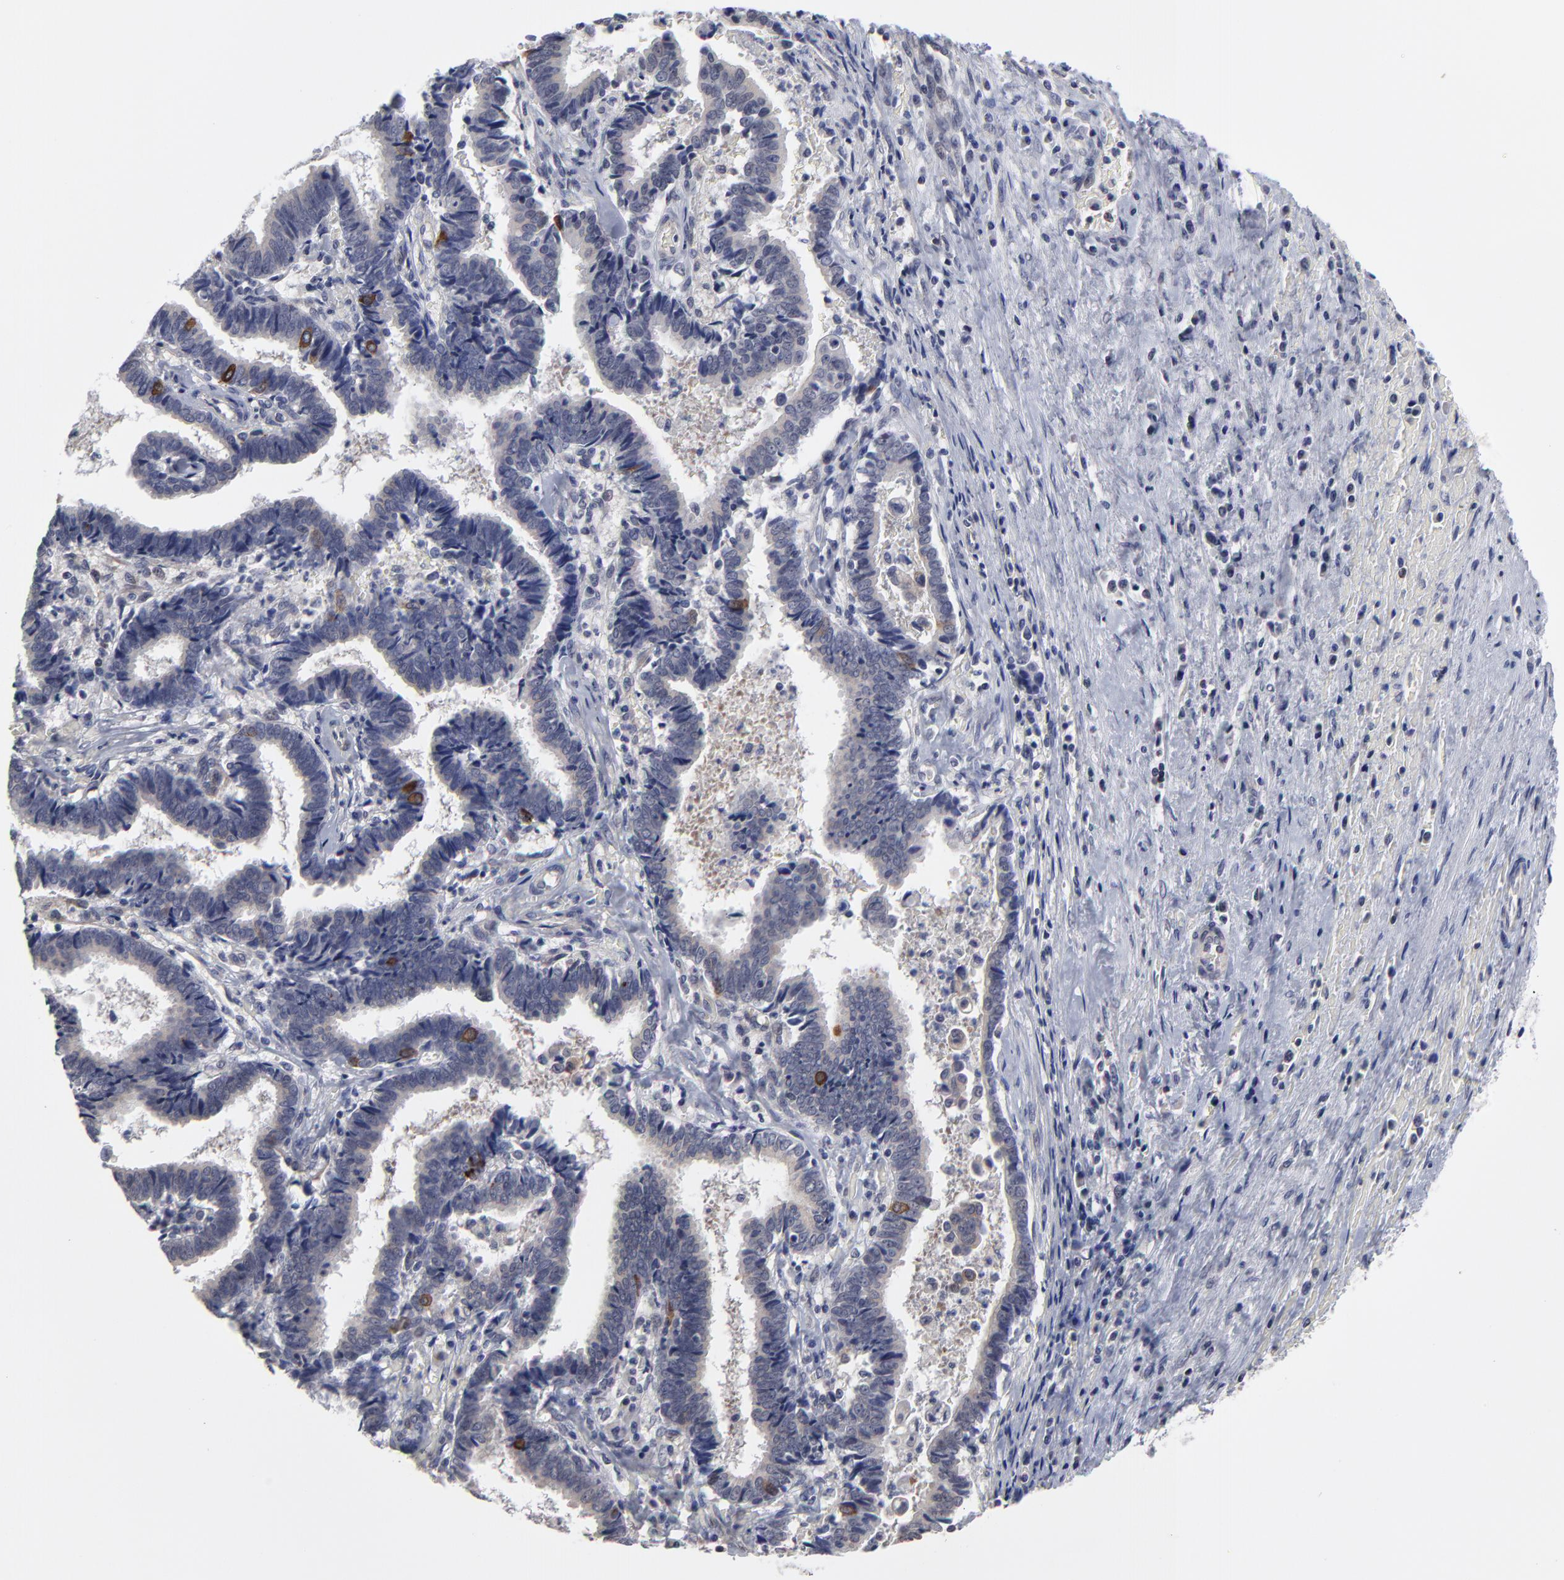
{"staining": {"intensity": "strong", "quantity": "<25%", "location": "cytoplasmic/membranous"}, "tissue": "liver cancer", "cell_type": "Tumor cells", "image_type": "cancer", "snomed": [{"axis": "morphology", "description": "Cholangiocarcinoma"}, {"axis": "topography", "description": "Liver"}], "caption": "Immunohistochemical staining of human liver cholangiocarcinoma shows strong cytoplasmic/membranous protein expression in about <25% of tumor cells. (DAB IHC with brightfield microscopy, high magnification).", "gene": "MAGEA10", "patient": {"sex": "male", "age": 57}}